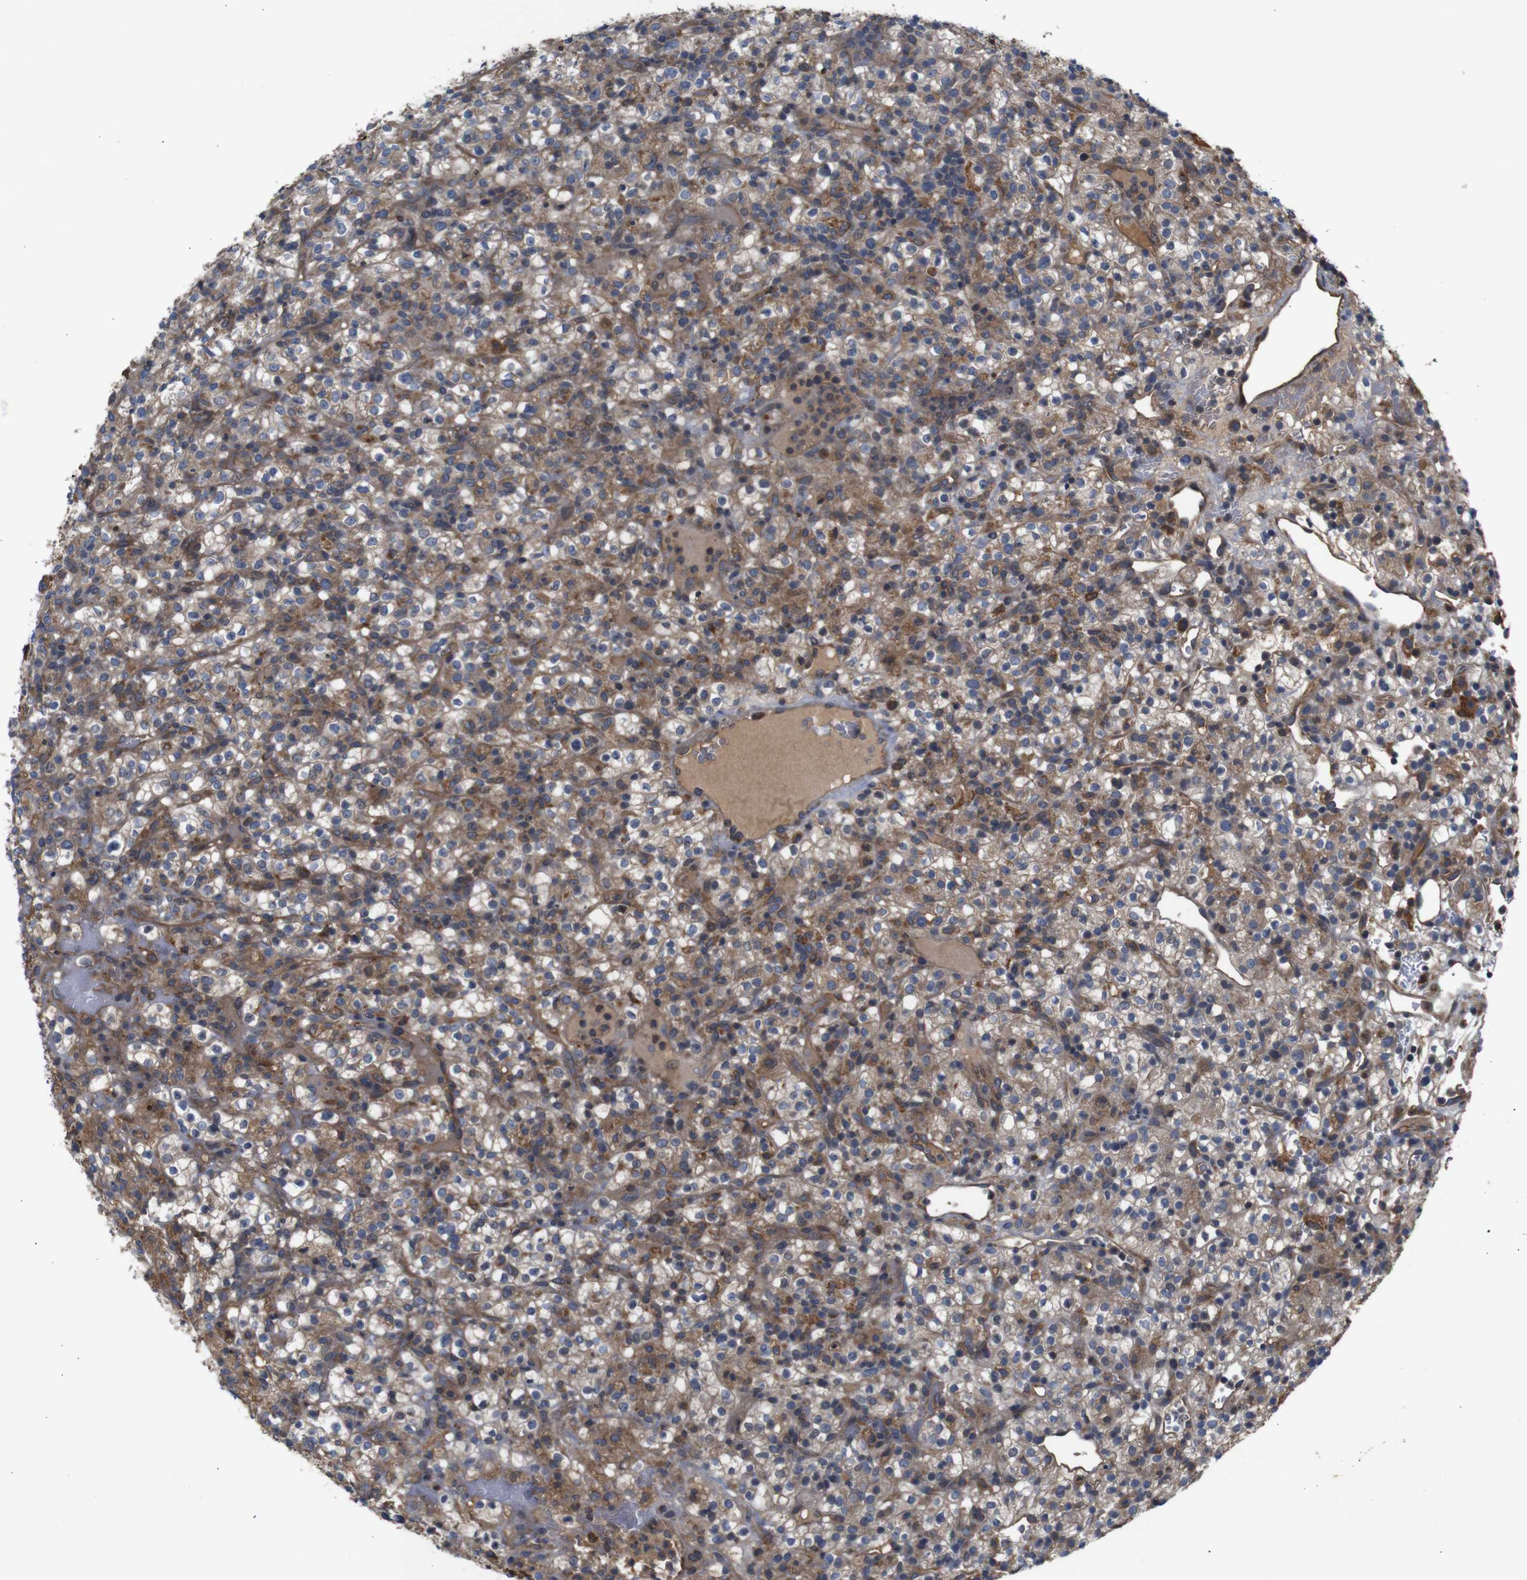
{"staining": {"intensity": "moderate", "quantity": "25%-75%", "location": "cytoplasmic/membranous"}, "tissue": "renal cancer", "cell_type": "Tumor cells", "image_type": "cancer", "snomed": [{"axis": "morphology", "description": "Normal tissue, NOS"}, {"axis": "morphology", "description": "Adenocarcinoma, NOS"}, {"axis": "topography", "description": "Kidney"}], "caption": "Tumor cells exhibit medium levels of moderate cytoplasmic/membranous staining in about 25%-75% of cells in renal cancer (adenocarcinoma).", "gene": "PTPN1", "patient": {"sex": "female", "age": 72}}